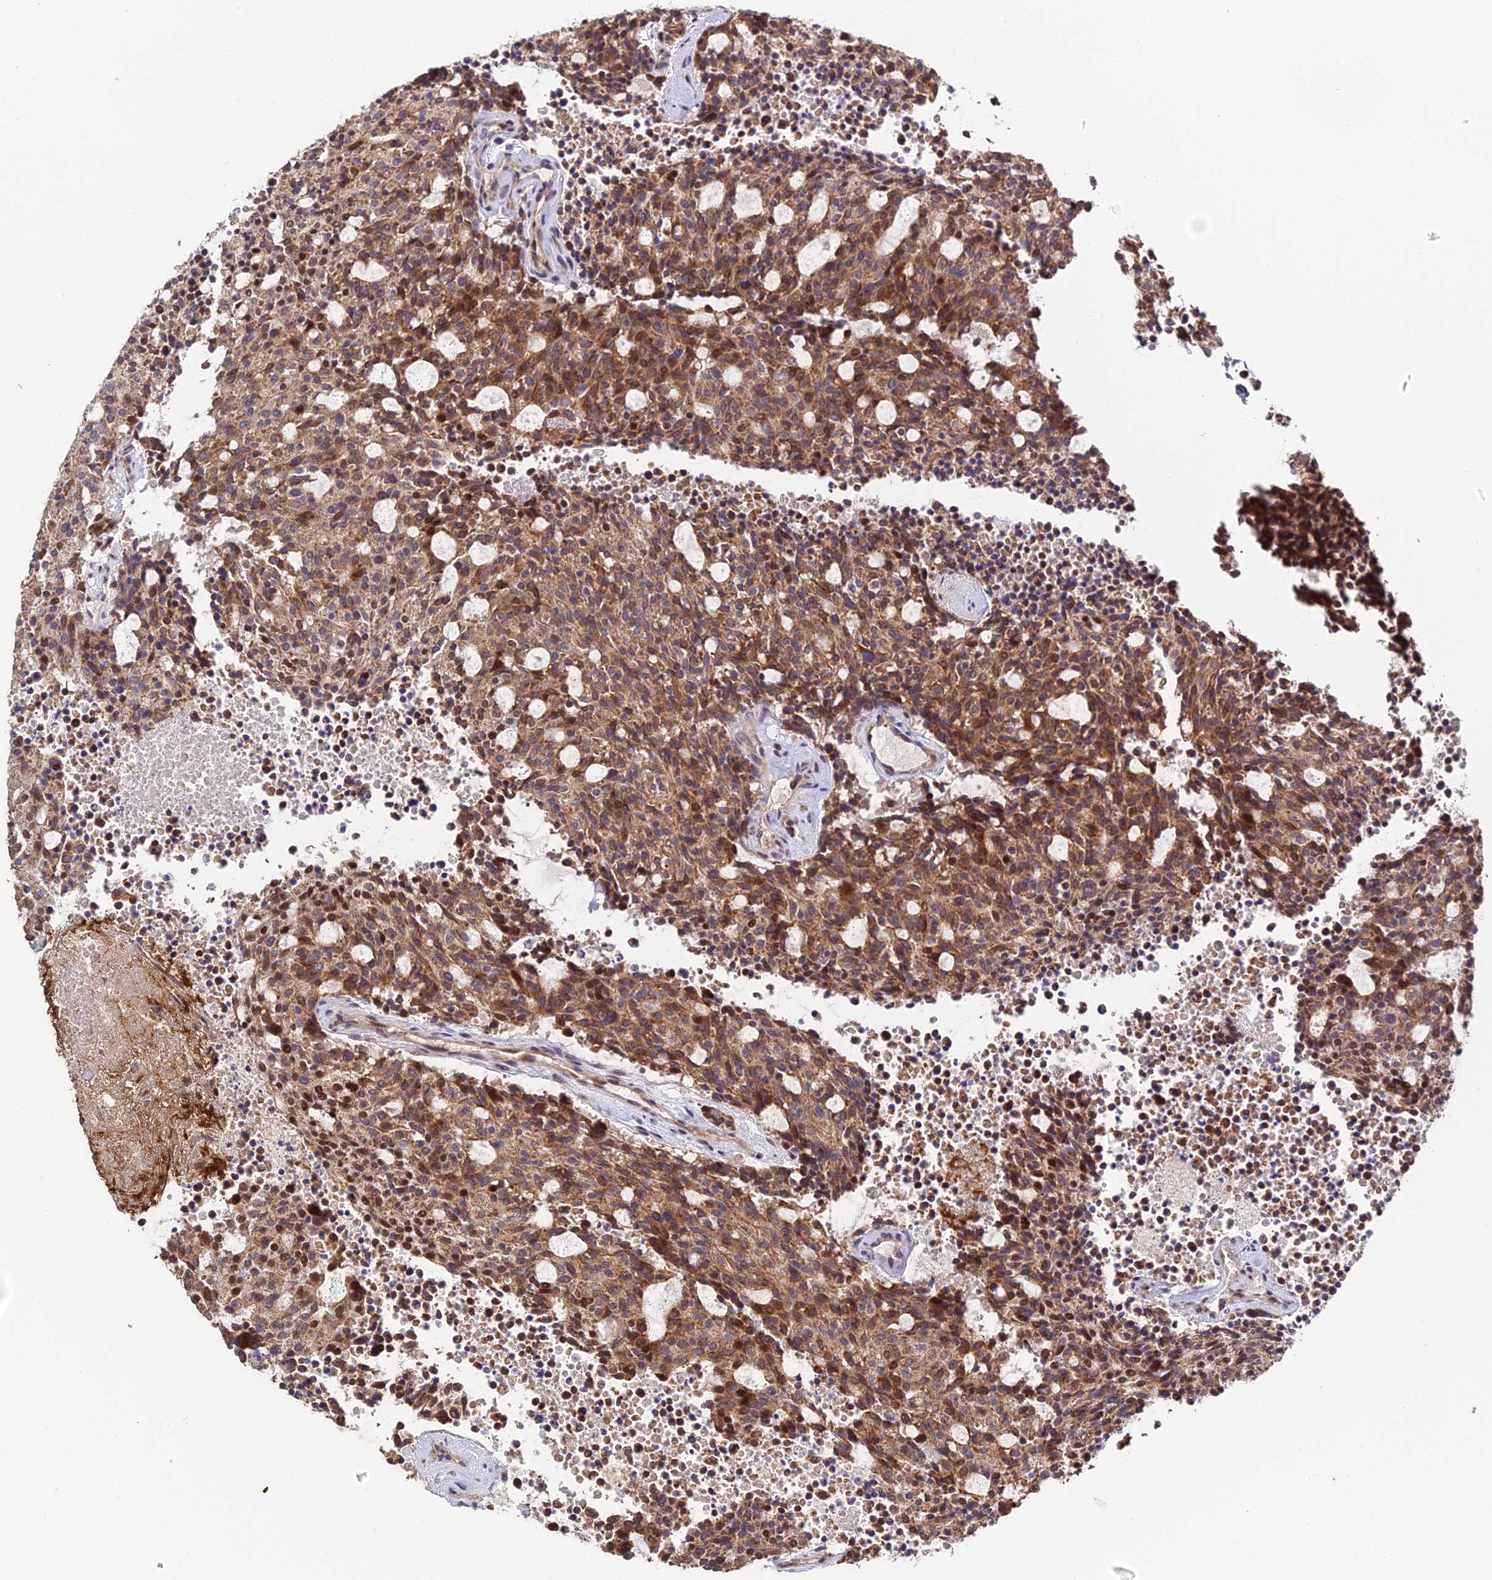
{"staining": {"intensity": "moderate", "quantity": ">75%", "location": "cytoplasmic/membranous"}, "tissue": "carcinoid", "cell_type": "Tumor cells", "image_type": "cancer", "snomed": [{"axis": "morphology", "description": "Carcinoid, malignant, NOS"}, {"axis": "topography", "description": "Pancreas"}], "caption": "This photomicrograph shows immunohistochemistry (IHC) staining of carcinoid, with medium moderate cytoplasmic/membranous expression in about >75% of tumor cells.", "gene": "ERCC5", "patient": {"sex": "female", "age": 54}}